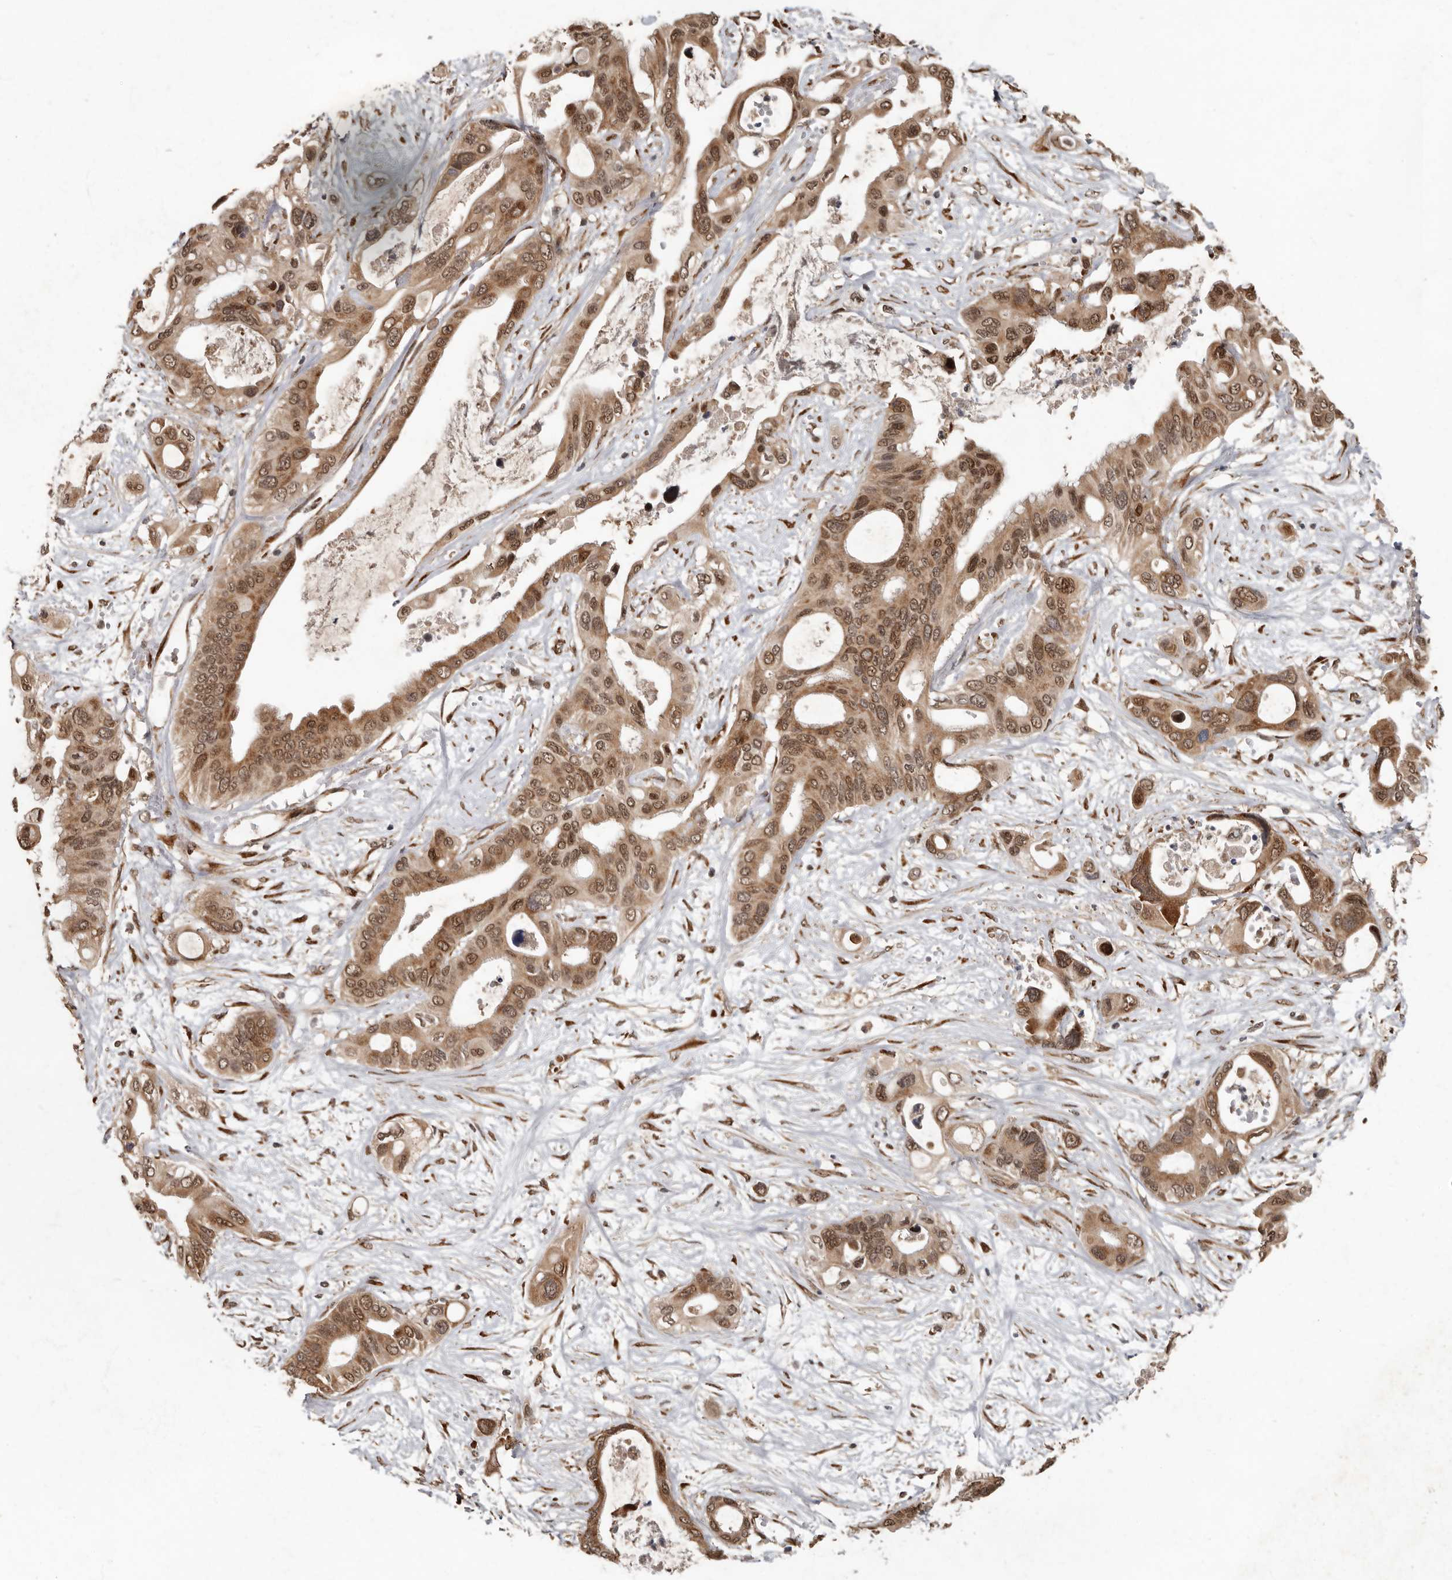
{"staining": {"intensity": "moderate", "quantity": ">75%", "location": "cytoplasmic/membranous,nuclear"}, "tissue": "pancreatic cancer", "cell_type": "Tumor cells", "image_type": "cancer", "snomed": [{"axis": "morphology", "description": "Adenocarcinoma, NOS"}, {"axis": "topography", "description": "Pancreas"}], "caption": "High-power microscopy captured an immunohistochemistry (IHC) photomicrograph of adenocarcinoma (pancreatic), revealing moderate cytoplasmic/membranous and nuclear staining in about >75% of tumor cells. (DAB (3,3'-diaminobenzidine) = brown stain, brightfield microscopy at high magnification).", "gene": "LRGUK", "patient": {"sex": "male", "age": 66}}